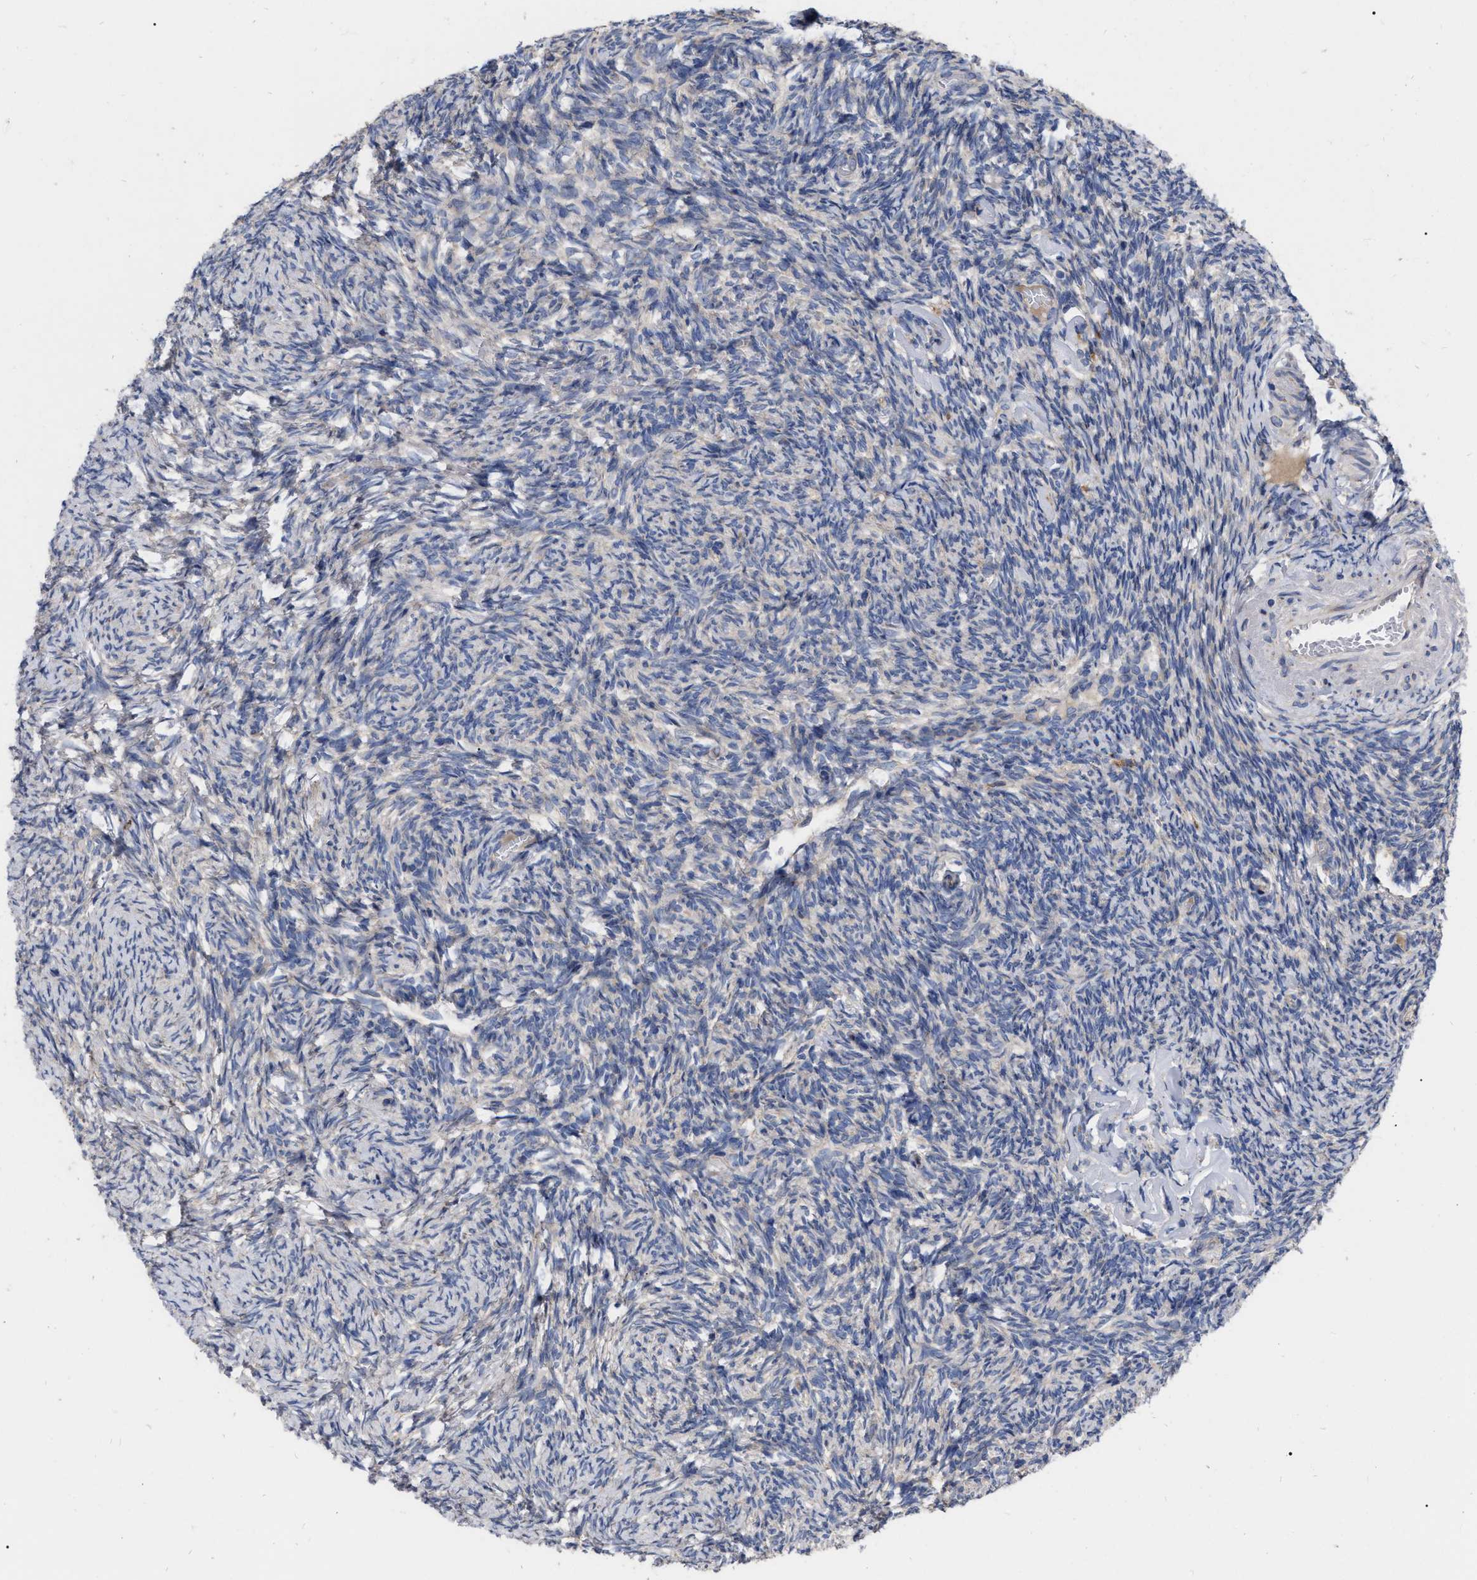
{"staining": {"intensity": "weak", "quantity": "<25%", "location": "cytoplasmic/membranous"}, "tissue": "ovary", "cell_type": "Follicle cells", "image_type": "normal", "snomed": [{"axis": "morphology", "description": "Normal tissue, NOS"}, {"axis": "topography", "description": "Ovary"}], "caption": "High magnification brightfield microscopy of normal ovary stained with DAB (brown) and counterstained with hematoxylin (blue): follicle cells show no significant staining. (Immunohistochemistry (ihc), brightfield microscopy, high magnification).", "gene": "MLST8", "patient": {"sex": "female", "age": 60}}